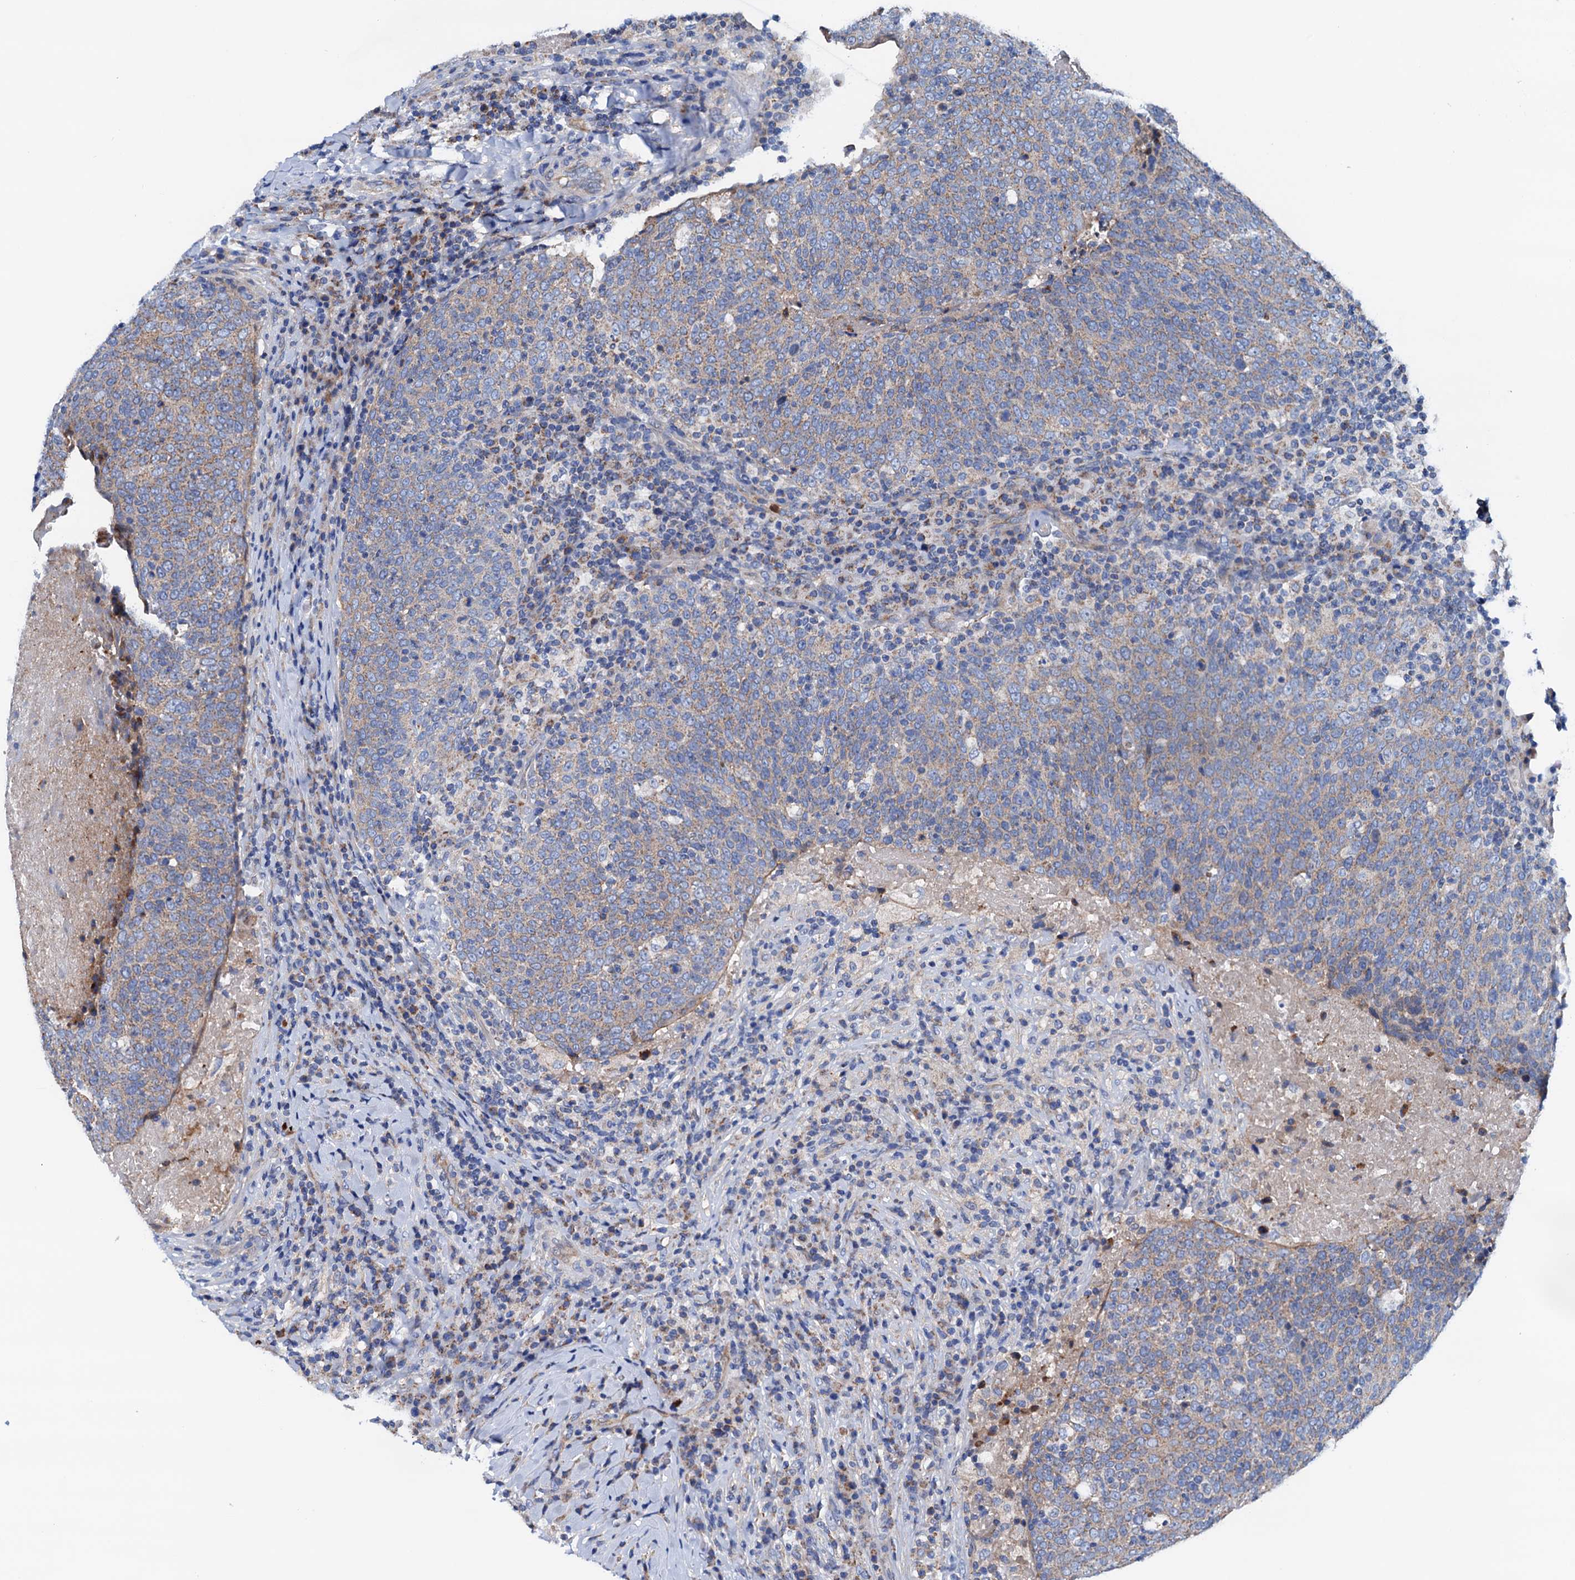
{"staining": {"intensity": "weak", "quantity": "<25%", "location": "cytoplasmic/membranous"}, "tissue": "head and neck cancer", "cell_type": "Tumor cells", "image_type": "cancer", "snomed": [{"axis": "morphology", "description": "Squamous cell carcinoma, NOS"}, {"axis": "morphology", "description": "Squamous cell carcinoma, metastatic, NOS"}, {"axis": "topography", "description": "Lymph node"}, {"axis": "topography", "description": "Head-Neck"}], "caption": "Tumor cells are negative for protein expression in human head and neck cancer (metastatic squamous cell carcinoma). The staining was performed using DAB to visualize the protein expression in brown, while the nuclei were stained in blue with hematoxylin (Magnification: 20x).", "gene": "RASSF9", "patient": {"sex": "male", "age": 62}}